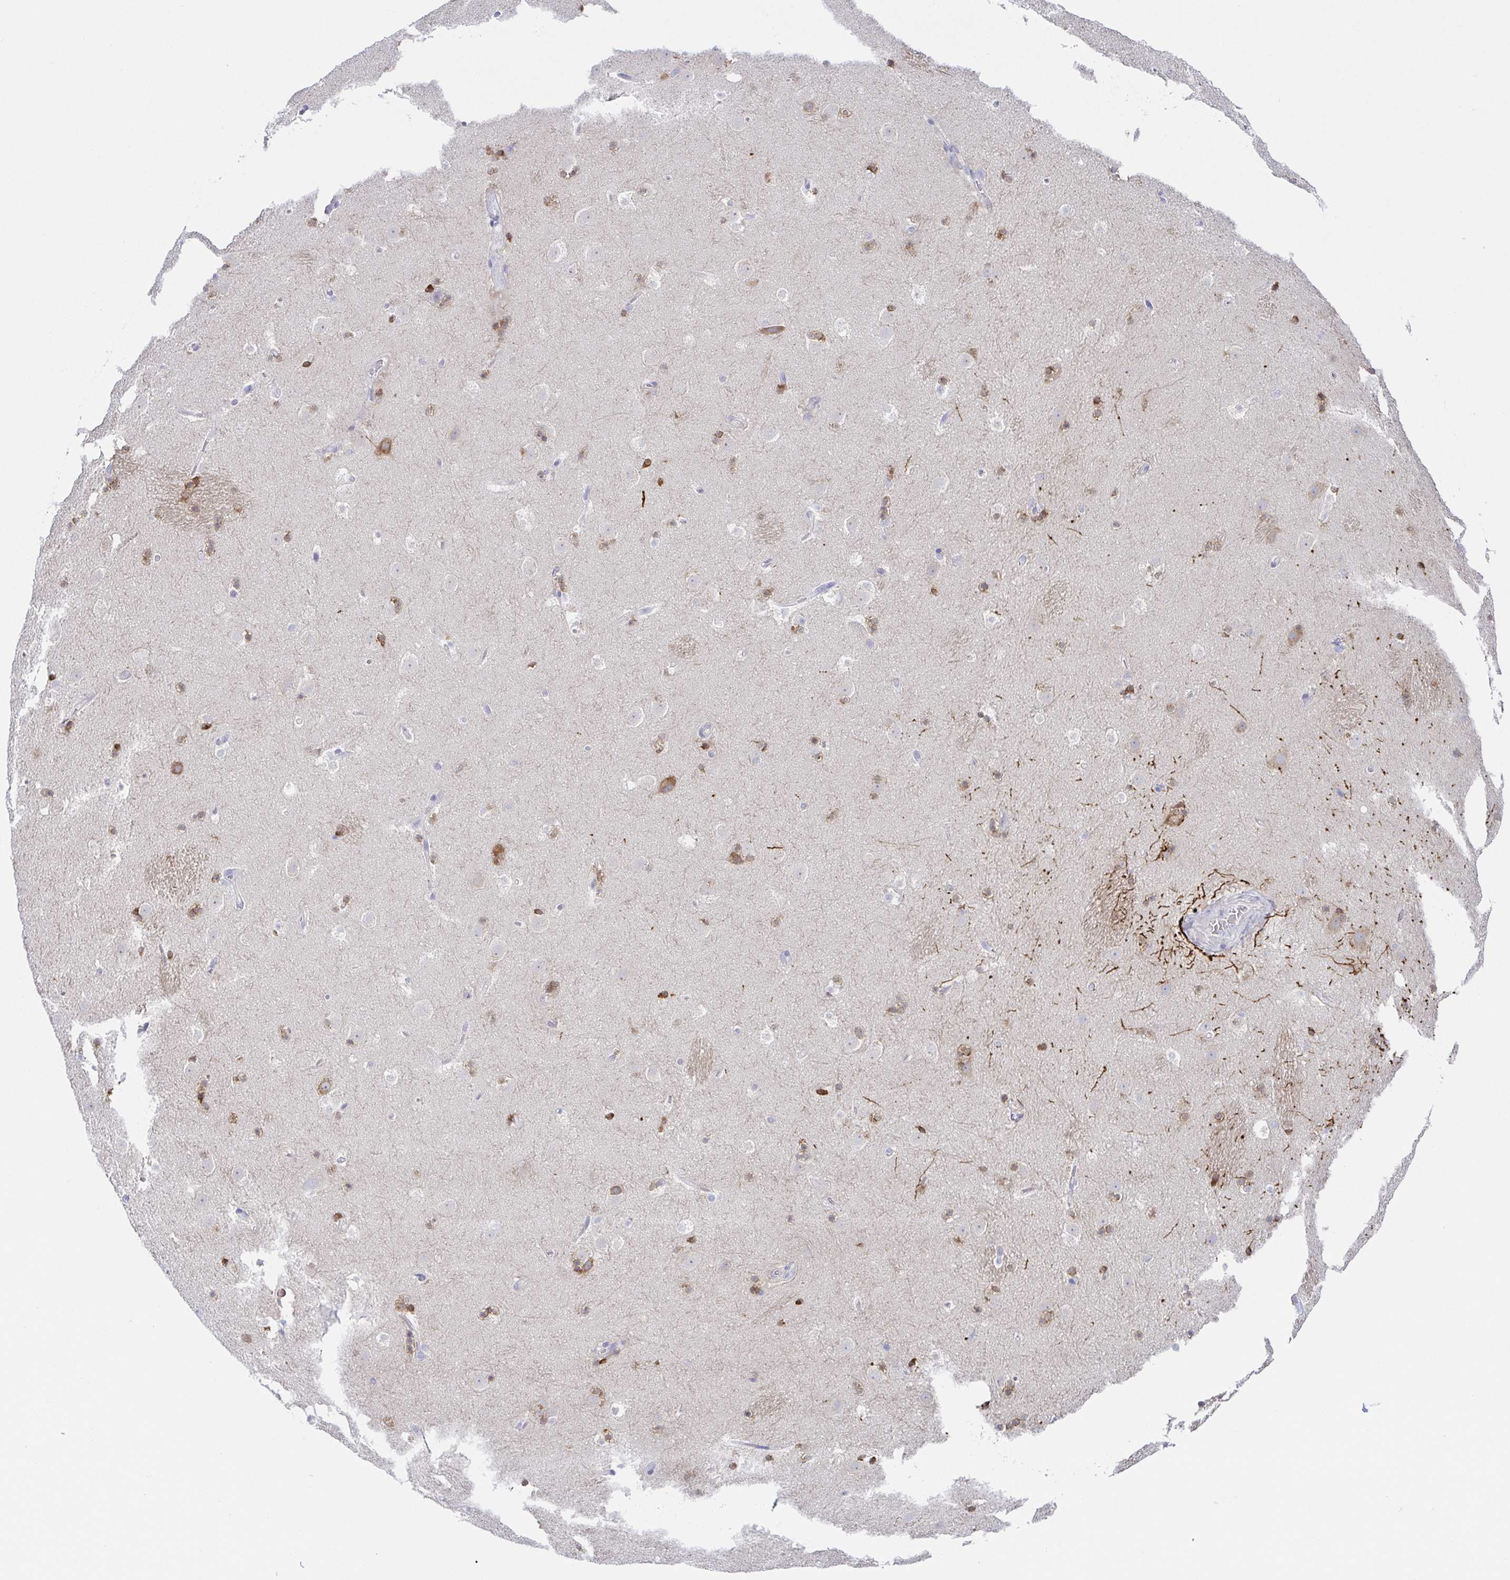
{"staining": {"intensity": "strong", "quantity": "<25%", "location": "cytoplasmic/membranous"}, "tissue": "caudate", "cell_type": "Glial cells", "image_type": "normal", "snomed": [{"axis": "morphology", "description": "Normal tissue, NOS"}, {"axis": "topography", "description": "Lateral ventricle wall"}], "caption": "Protein expression analysis of benign caudate exhibits strong cytoplasmic/membranous expression in approximately <25% of glial cells. The staining is performed using DAB brown chromogen to label protein expression. The nuclei are counter-stained blue using hematoxylin.", "gene": "HTR2A", "patient": {"sex": "male", "age": 37}}